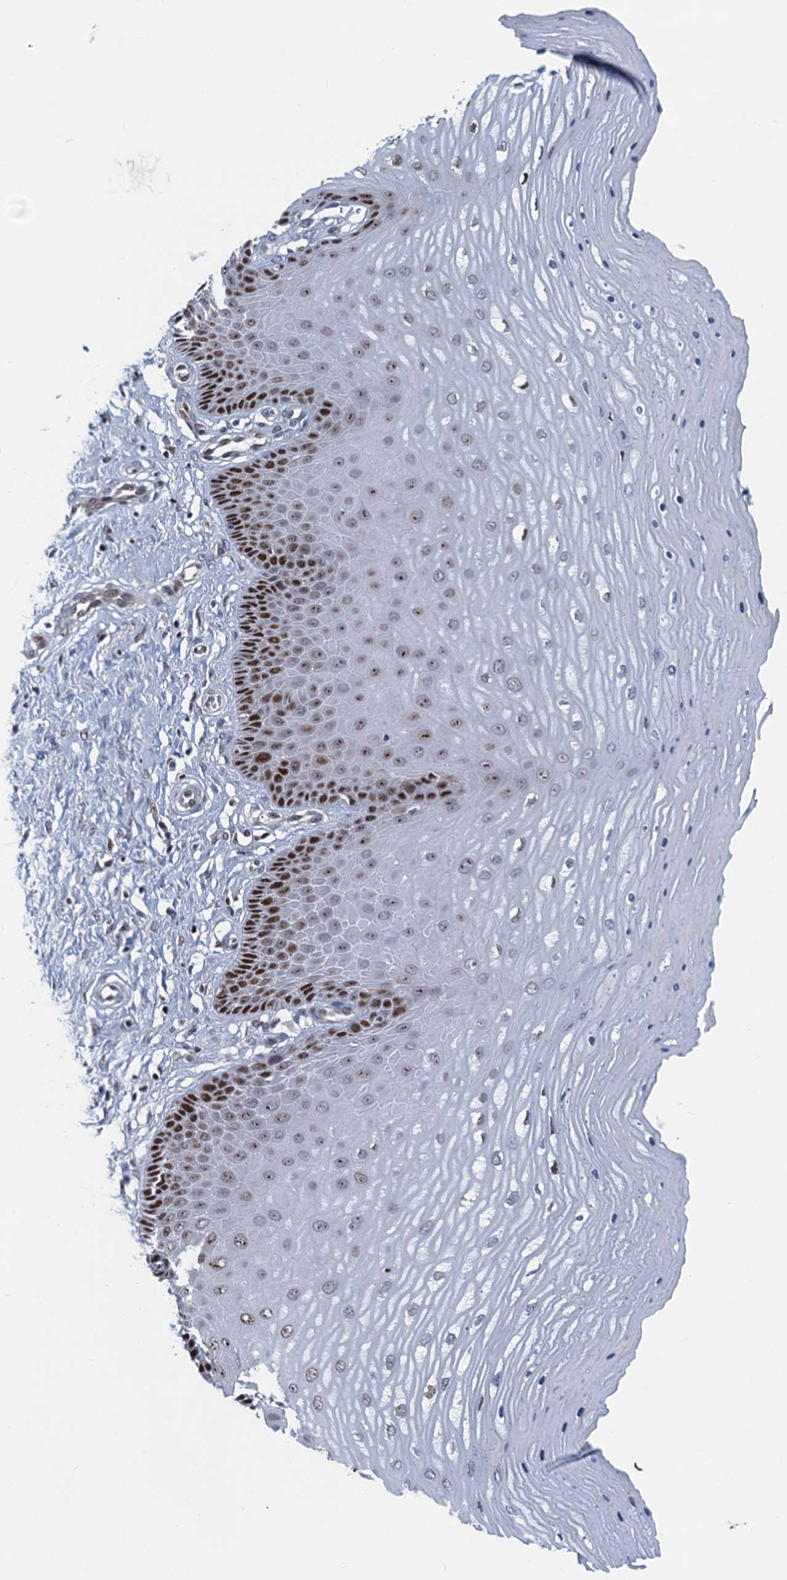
{"staining": {"intensity": "strong", "quantity": "25%-75%", "location": "nuclear"}, "tissue": "cervix", "cell_type": "Squamous epithelial cells", "image_type": "normal", "snomed": [{"axis": "morphology", "description": "Normal tissue, NOS"}, {"axis": "topography", "description": "Cervix"}], "caption": "Protein expression analysis of unremarkable cervix exhibits strong nuclear staining in about 25%-75% of squamous epithelial cells.", "gene": "ANKRD13D", "patient": {"sex": "female", "age": 55}}